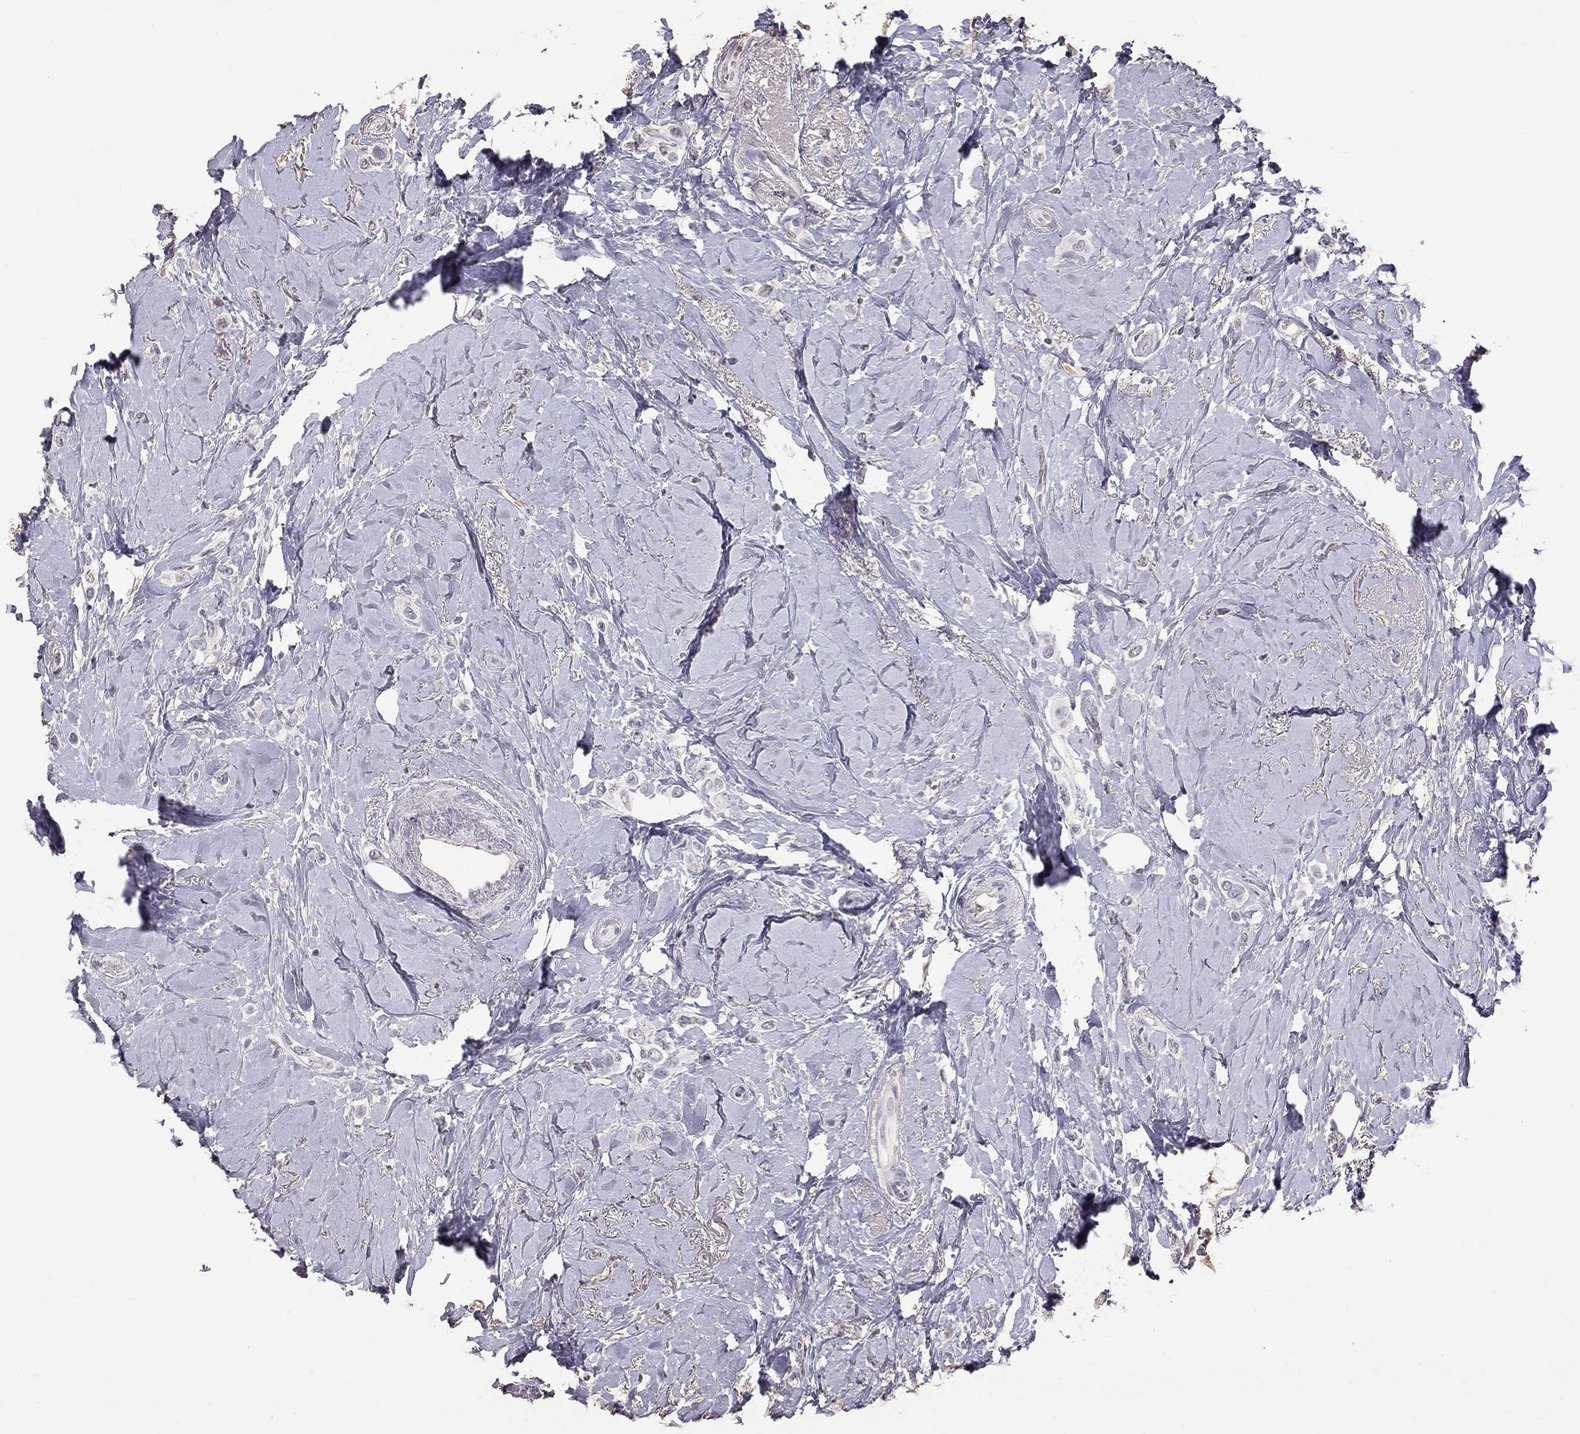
{"staining": {"intensity": "negative", "quantity": "none", "location": "none"}, "tissue": "breast cancer", "cell_type": "Tumor cells", "image_type": "cancer", "snomed": [{"axis": "morphology", "description": "Lobular carcinoma"}, {"axis": "topography", "description": "Breast"}], "caption": "Immunohistochemical staining of breast cancer (lobular carcinoma) shows no significant staining in tumor cells. (Stains: DAB immunohistochemistry (IHC) with hematoxylin counter stain, Microscopy: brightfield microscopy at high magnification).", "gene": "SUN3", "patient": {"sex": "female", "age": 66}}